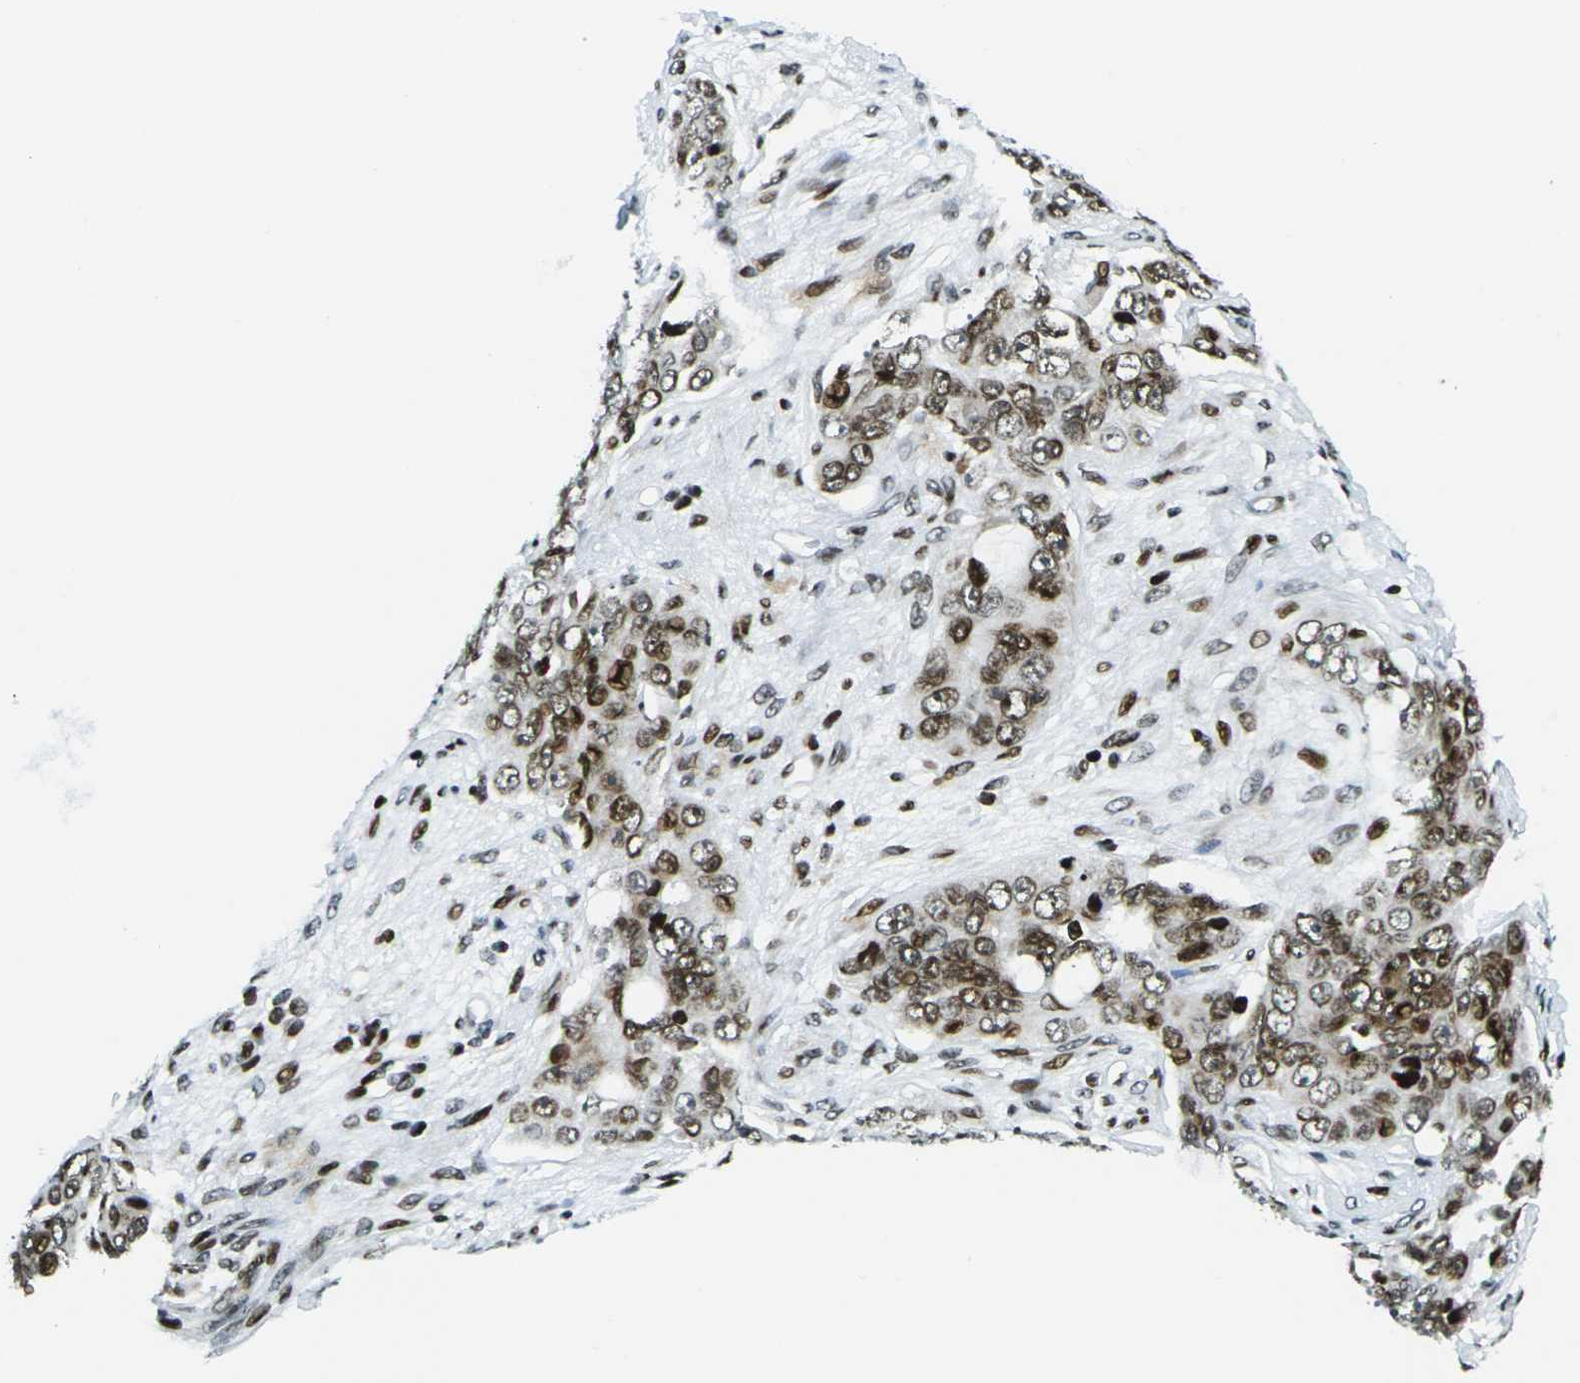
{"staining": {"intensity": "moderate", "quantity": ">75%", "location": "nuclear"}, "tissue": "ovarian cancer", "cell_type": "Tumor cells", "image_type": "cancer", "snomed": [{"axis": "morphology", "description": "Carcinoma, endometroid"}, {"axis": "topography", "description": "Ovary"}], "caption": "Immunohistochemistry photomicrograph of endometroid carcinoma (ovarian) stained for a protein (brown), which exhibits medium levels of moderate nuclear staining in about >75% of tumor cells.", "gene": "H3-3A", "patient": {"sex": "female", "age": 51}}